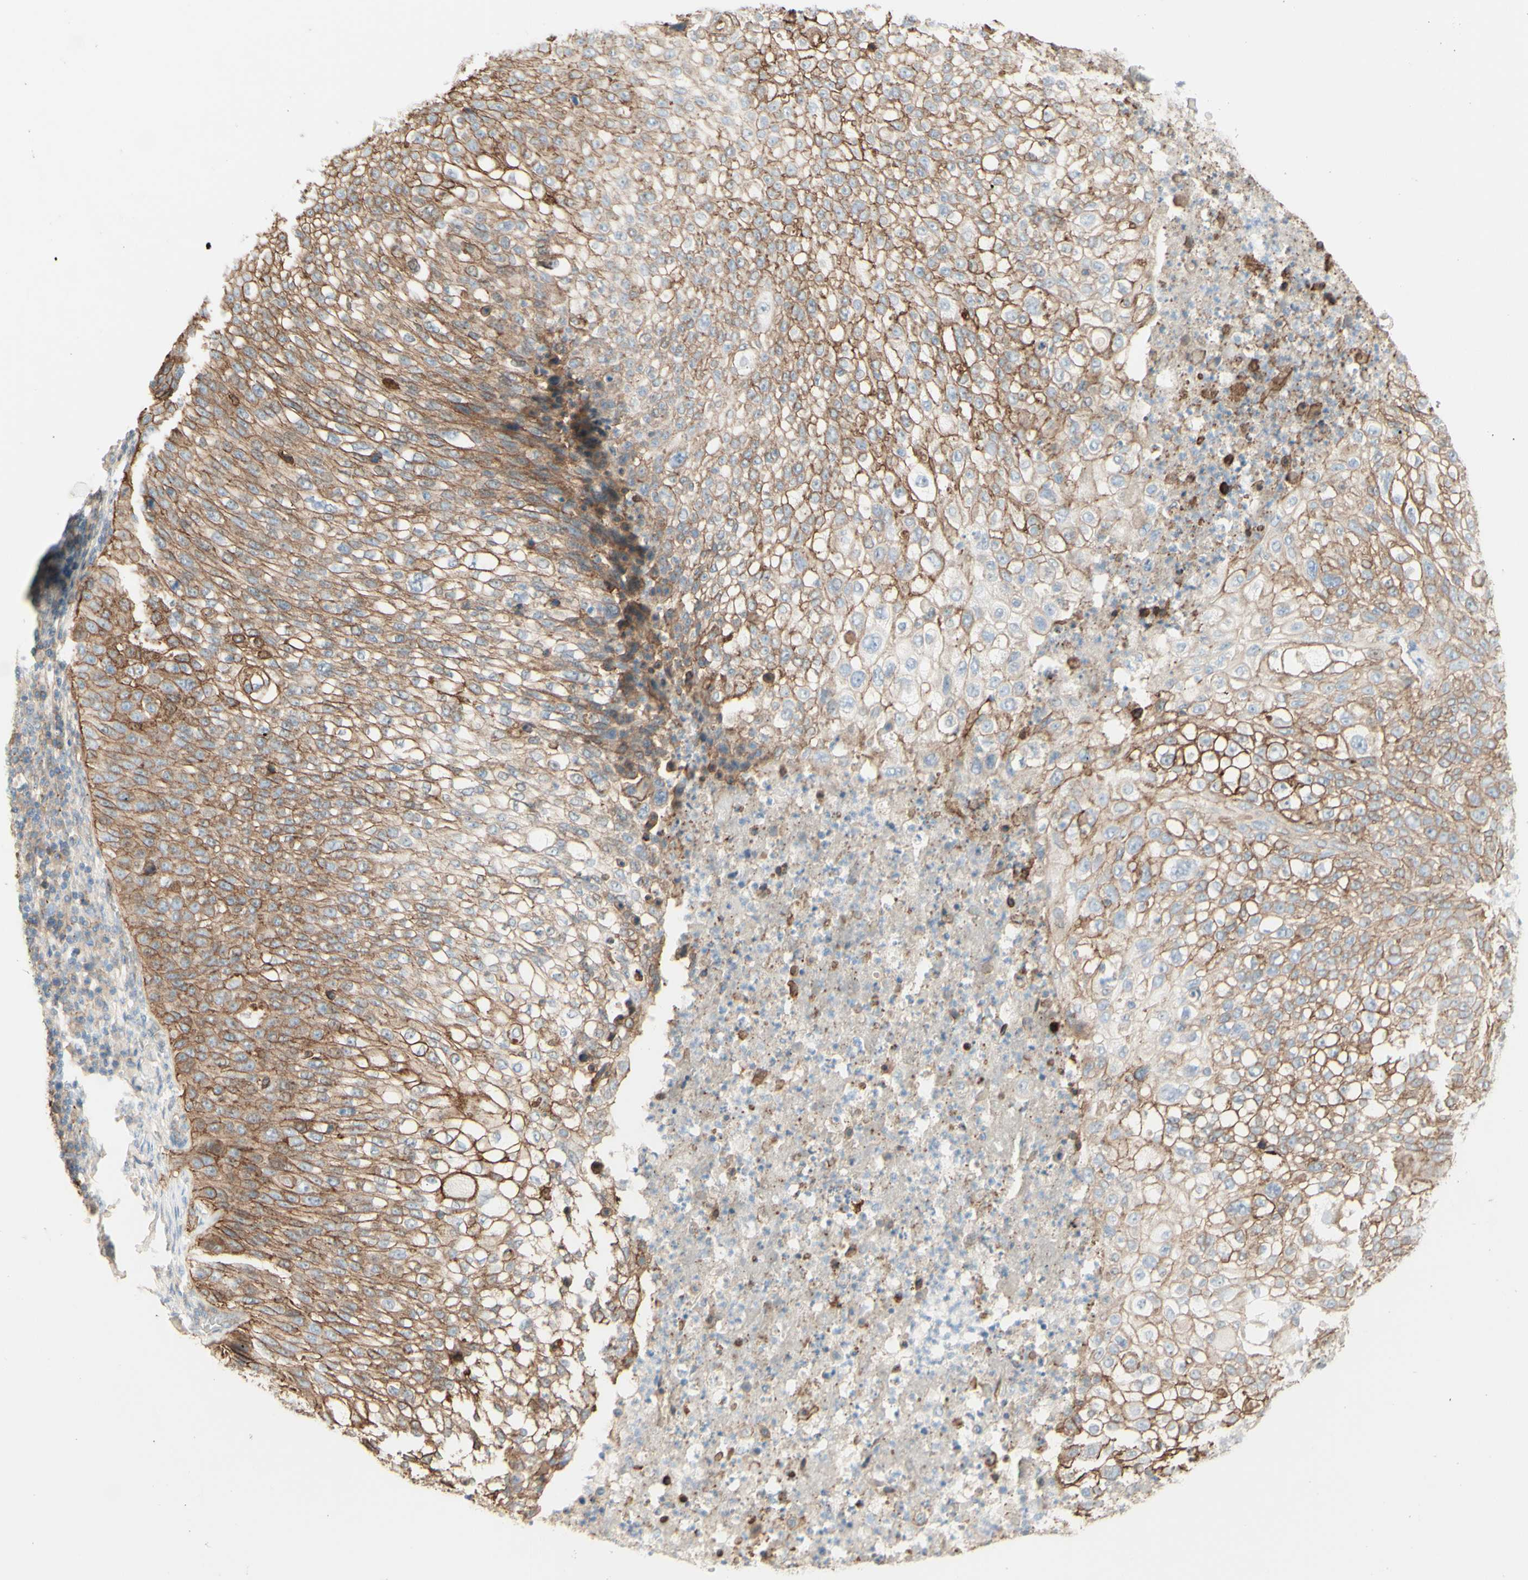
{"staining": {"intensity": "moderate", "quantity": ">75%", "location": "cytoplasmic/membranous"}, "tissue": "lung cancer", "cell_type": "Tumor cells", "image_type": "cancer", "snomed": [{"axis": "morphology", "description": "Inflammation, NOS"}, {"axis": "morphology", "description": "Squamous cell carcinoma, NOS"}, {"axis": "topography", "description": "Lymph node"}, {"axis": "topography", "description": "Soft tissue"}, {"axis": "topography", "description": "Lung"}], "caption": "Protein expression analysis of lung cancer demonstrates moderate cytoplasmic/membranous staining in approximately >75% of tumor cells. The staining was performed using DAB to visualize the protein expression in brown, while the nuclei were stained in blue with hematoxylin (Magnification: 20x).", "gene": "RNF149", "patient": {"sex": "male", "age": 66}}